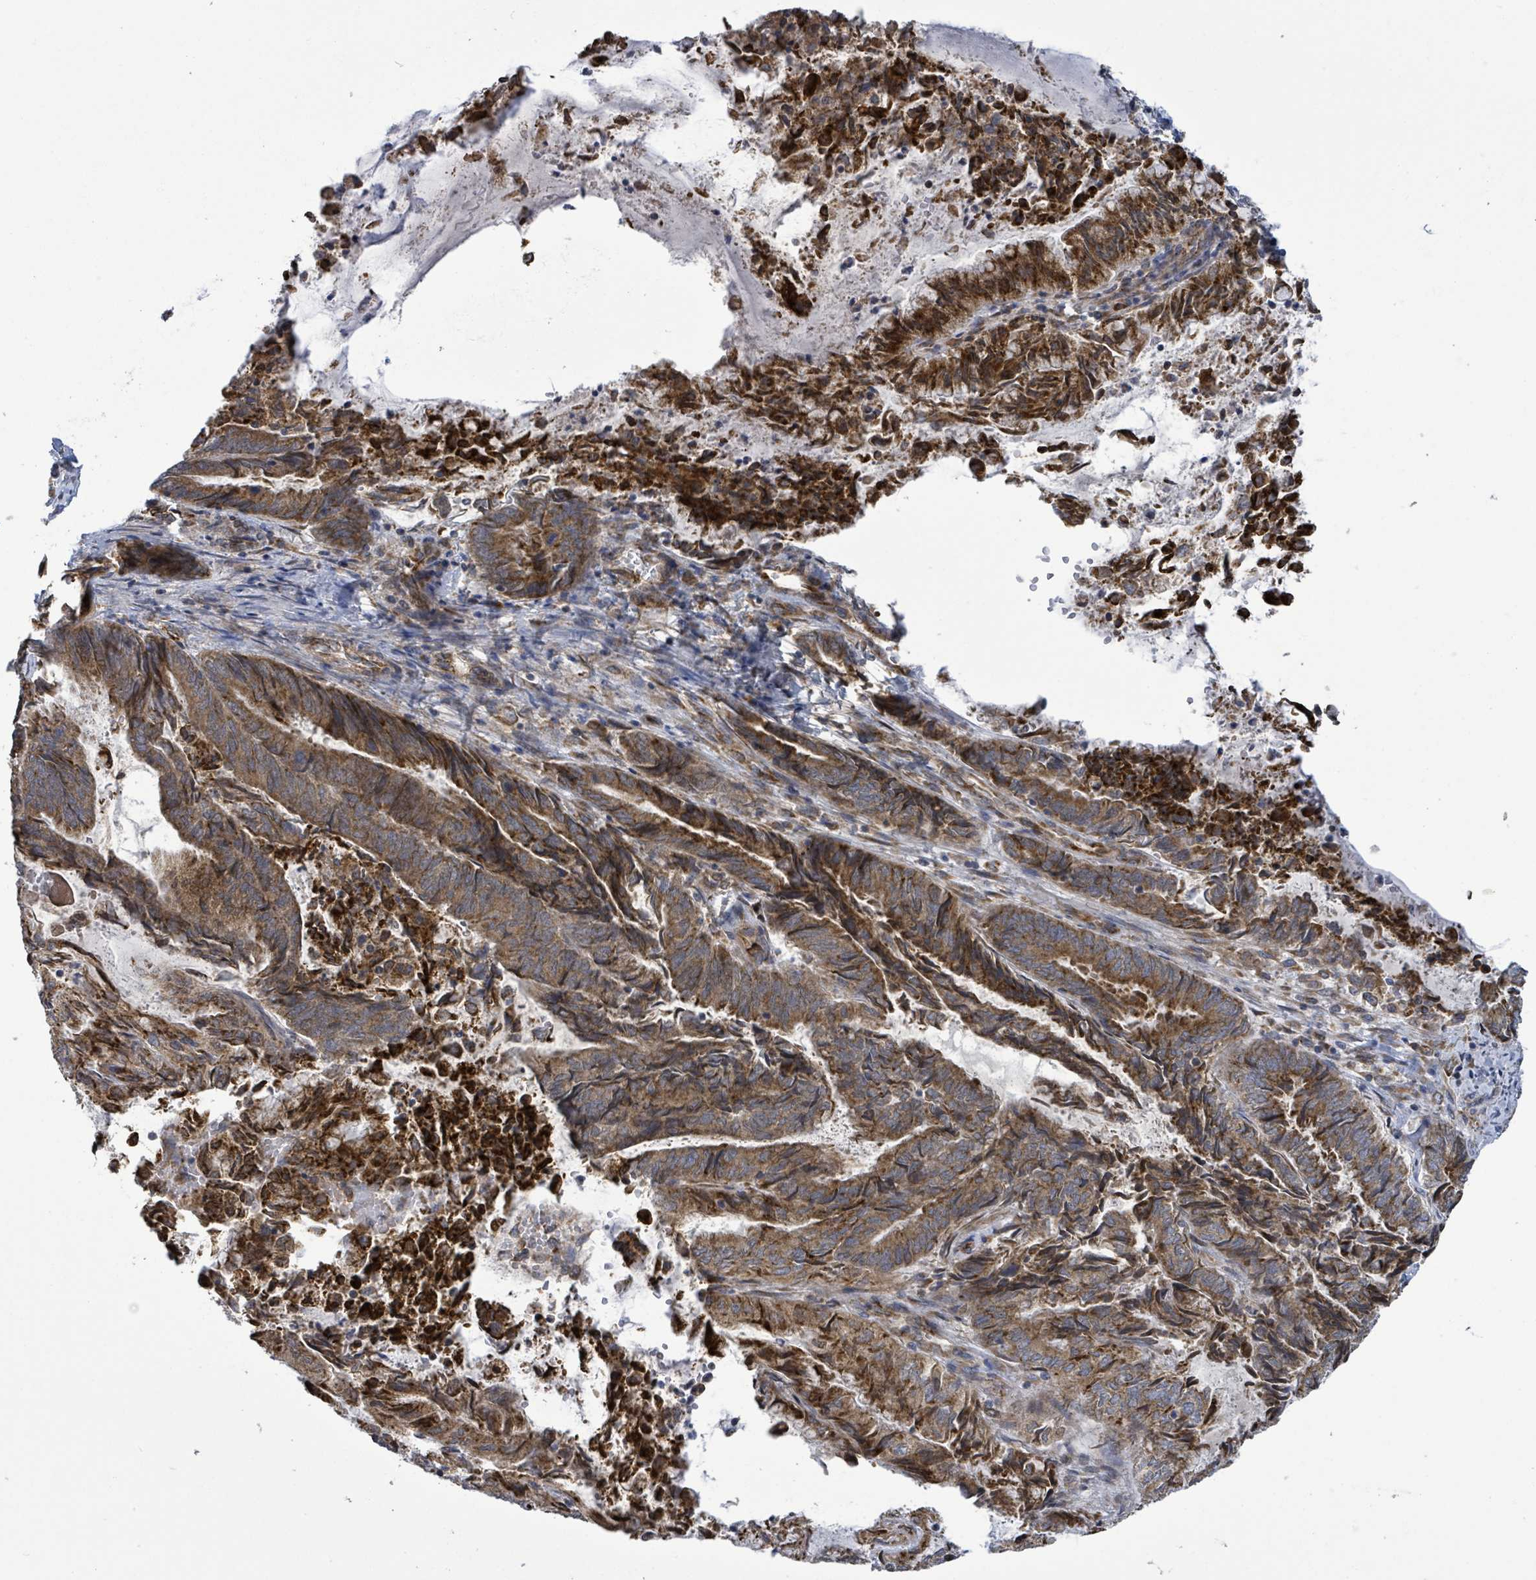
{"staining": {"intensity": "moderate", "quantity": ">75%", "location": "cytoplasmic/membranous"}, "tissue": "endometrial cancer", "cell_type": "Tumor cells", "image_type": "cancer", "snomed": [{"axis": "morphology", "description": "Adenocarcinoma, NOS"}, {"axis": "topography", "description": "Endometrium"}], "caption": "Endometrial adenocarcinoma was stained to show a protein in brown. There is medium levels of moderate cytoplasmic/membranous staining in approximately >75% of tumor cells. The staining was performed using DAB to visualize the protein expression in brown, while the nuclei were stained in blue with hematoxylin (Magnification: 20x).", "gene": "NOMO1", "patient": {"sex": "female", "age": 80}}